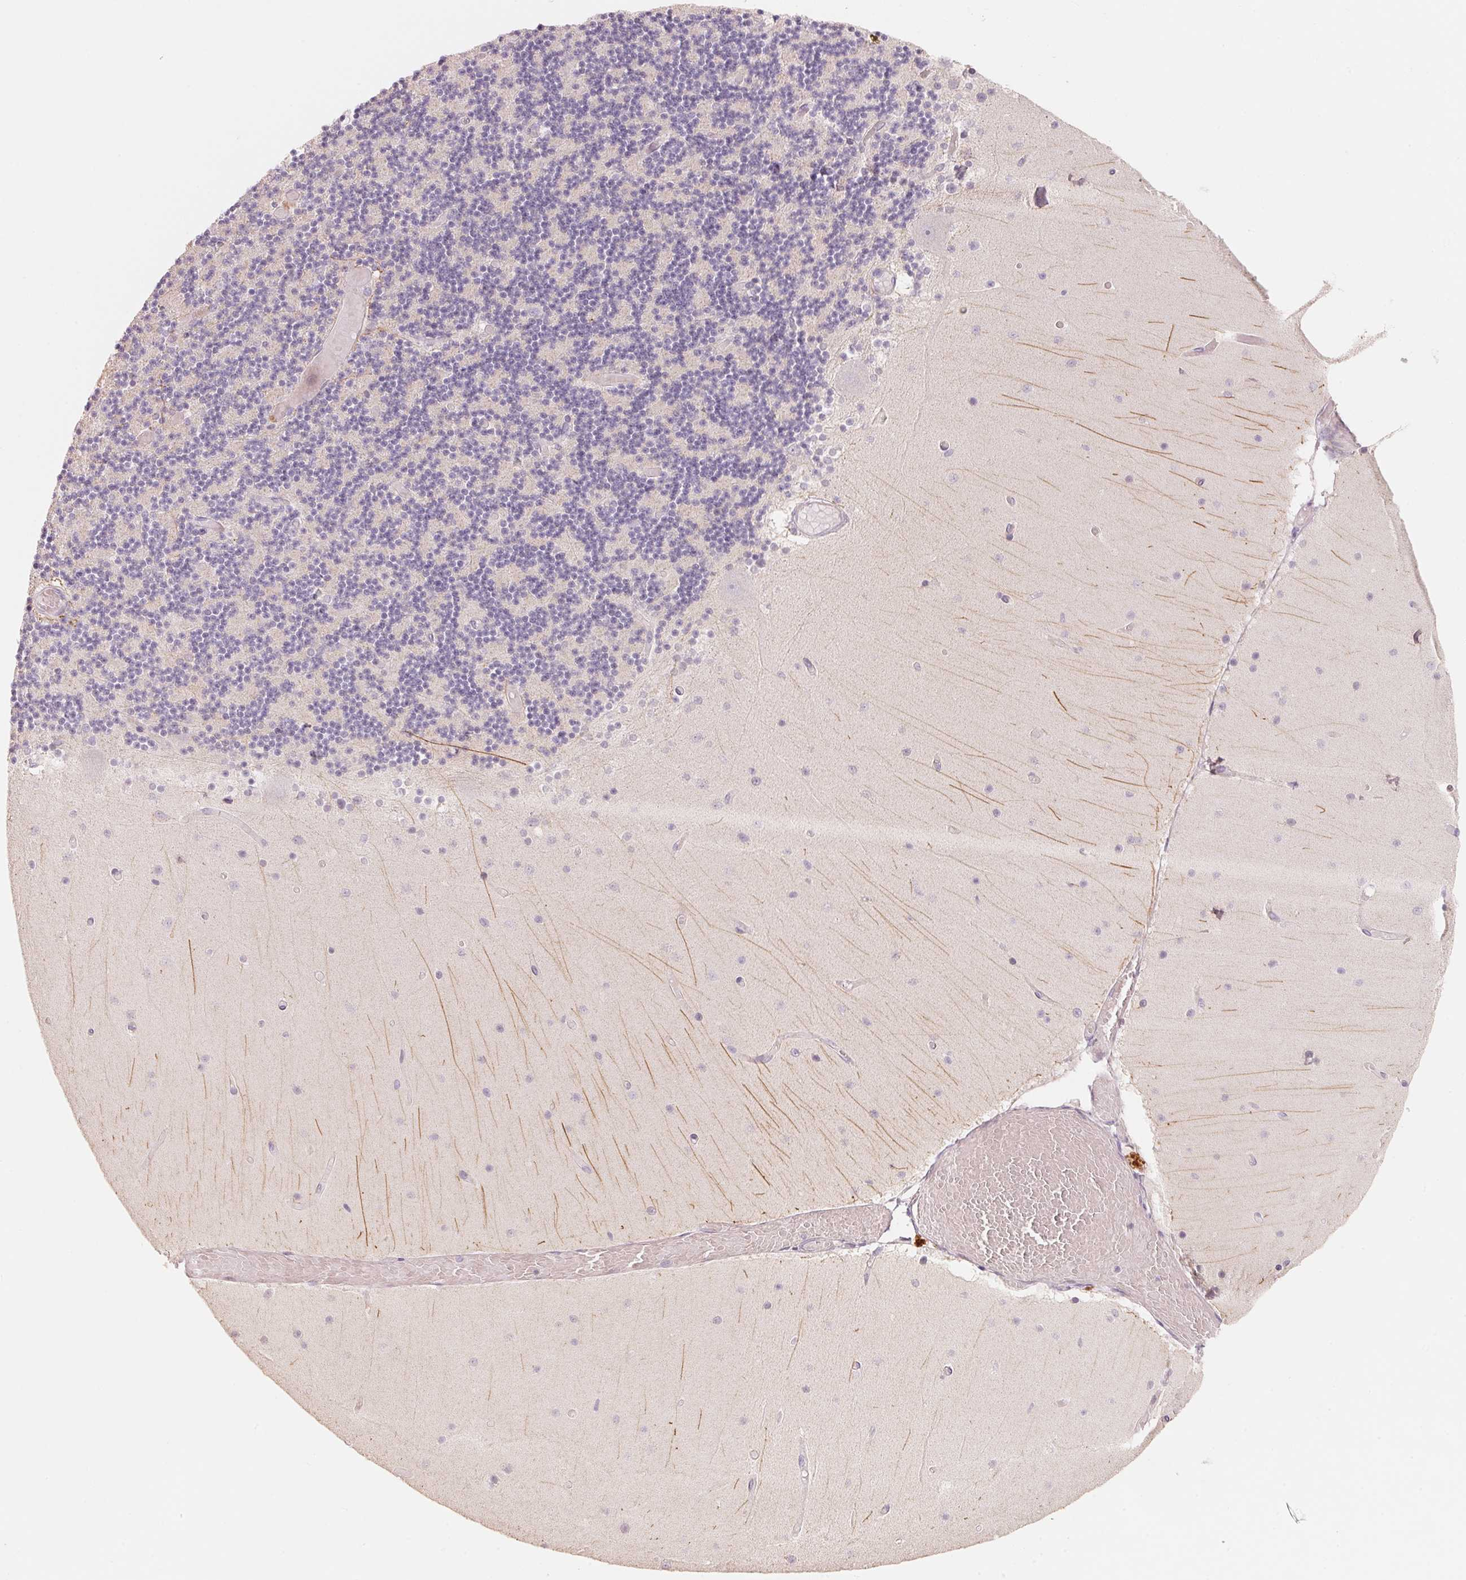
{"staining": {"intensity": "negative", "quantity": "none", "location": "none"}, "tissue": "cerebellum", "cell_type": "Cells in granular layer", "image_type": "normal", "snomed": [{"axis": "morphology", "description": "Normal tissue, NOS"}, {"axis": "topography", "description": "Cerebellum"}], "caption": "IHC of normal human cerebellum shows no expression in cells in granular layer. (DAB immunohistochemistry (IHC) visualized using brightfield microscopy, high magnification).", "gene": "TP53AIP1", "patient": {"sex": "female", "age": 28}}